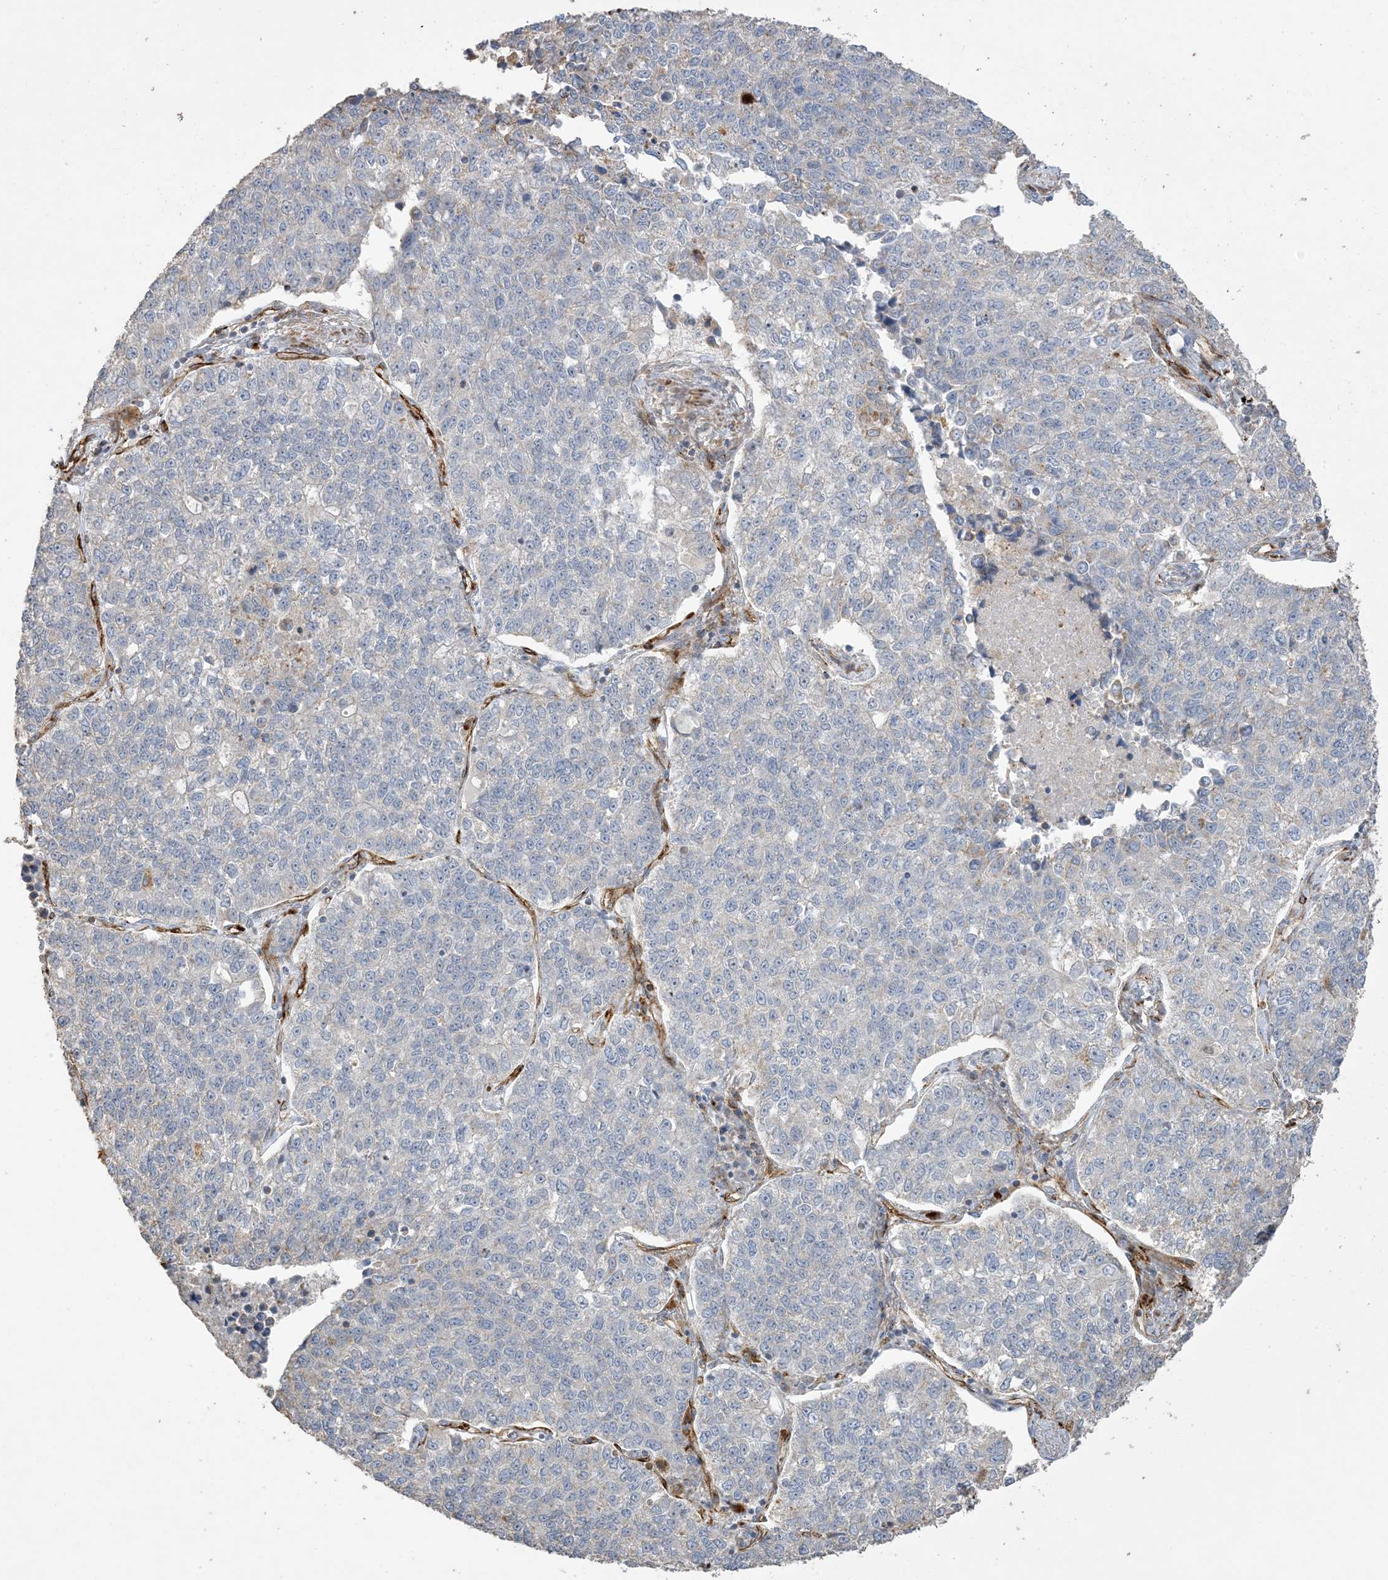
{"staining": {"intensity": "negative", "quantity": "none", "location": "none"}, "tissue": "lung cancer", "cell_type": "Tumor cells", "image_type": "cancer", "snomed": [{"axis": "morphology", "description": "Adenocarcinoma, NOS"}, {"axis": "topography", "description": "Lung"}], "caption": "Tumor cells are negative for brown protein staining in adenocarcinoma (lung).", "gene": "AGA", "patient": {"sex": "male", "age": 49}}